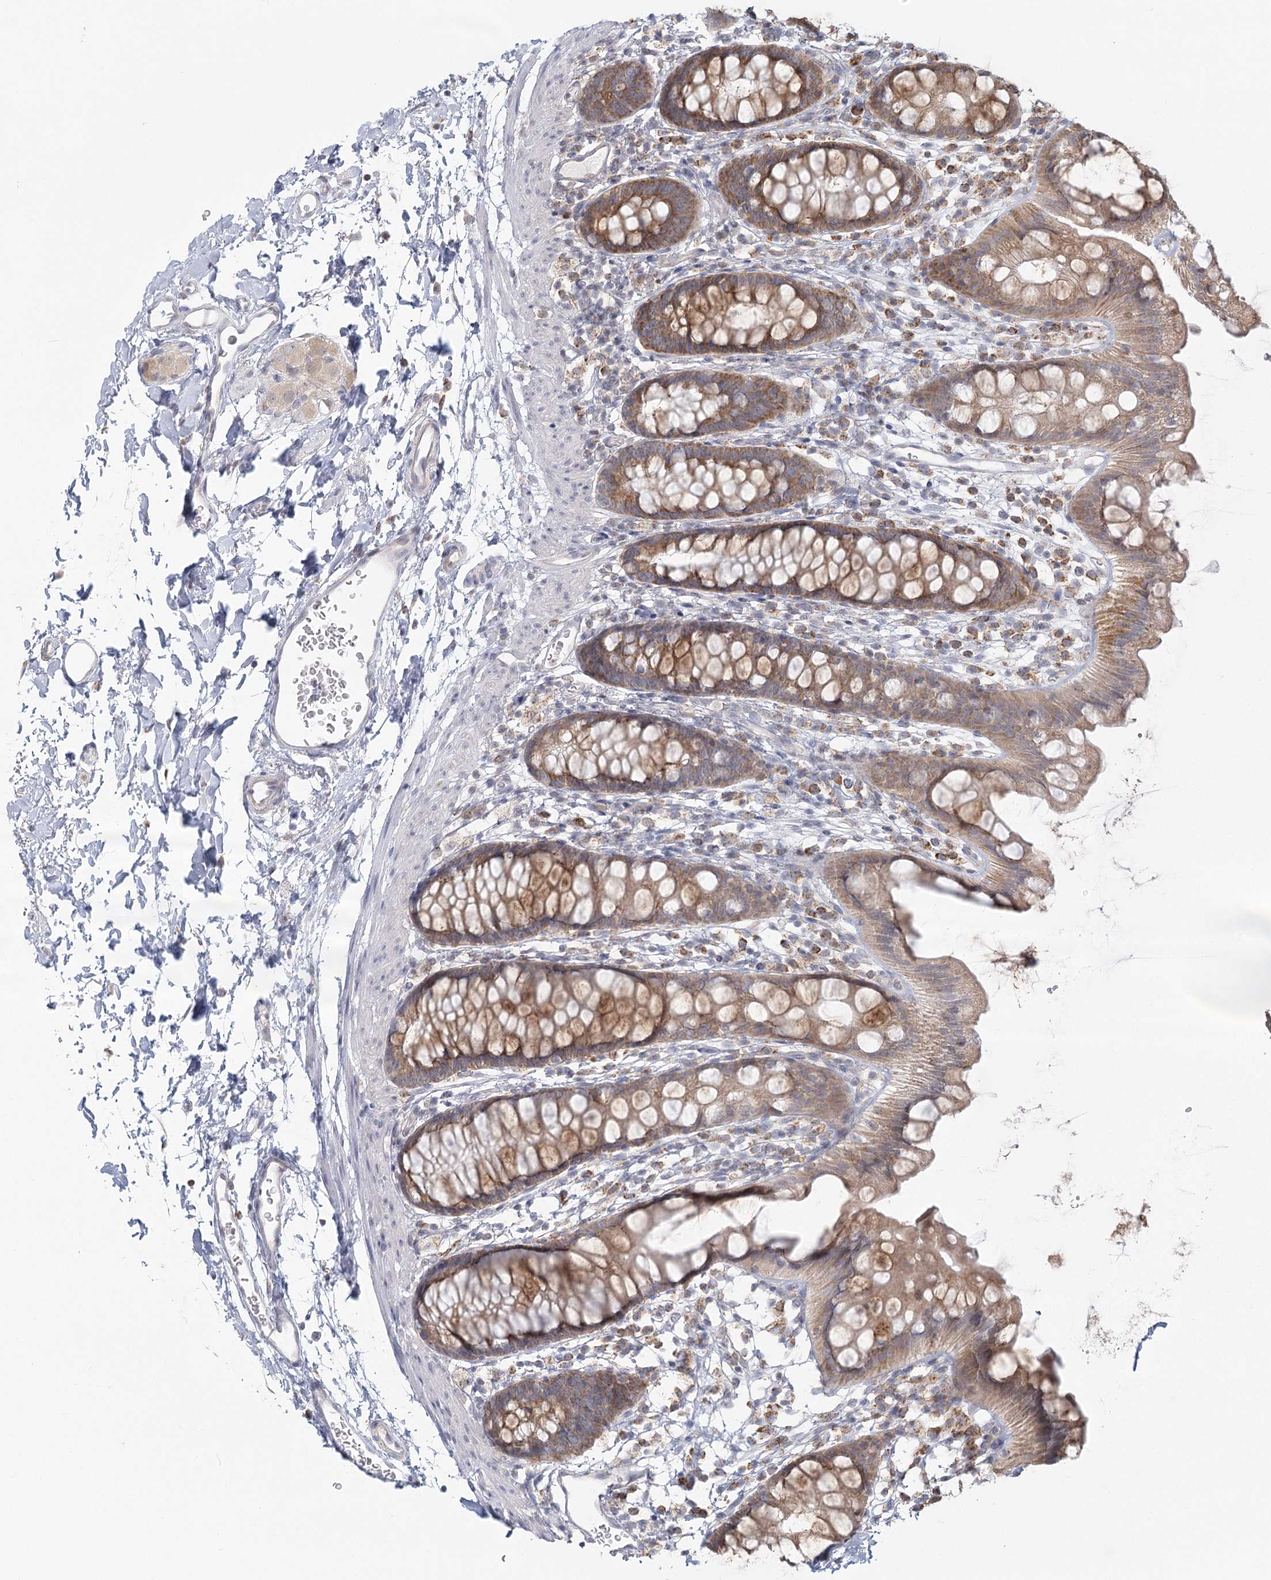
{"staining": {"intensity": "moderate", "quantity": ">75%", "location": "cytoplasmic/membranous"}, "tissue": "rectum", "cell_type": "Glandular cells", "image_type": "normal", "snomed": [{"axis": "morphology", "description": "Normal tissue, NOS"}, {"axis": "topography", "description": "Rectum"}], "caption": "A high-resolution histopathology image shows immunohistochemistry (IHC) staining of normal rectum, which displays moderate cytoplasmic/membranous staining in about >75% of glandular cells. (DAB IHC with brightfield microscopy, high magnification).", "gene": "LACTB", "patient": {"sex": "female", "age": 65}}